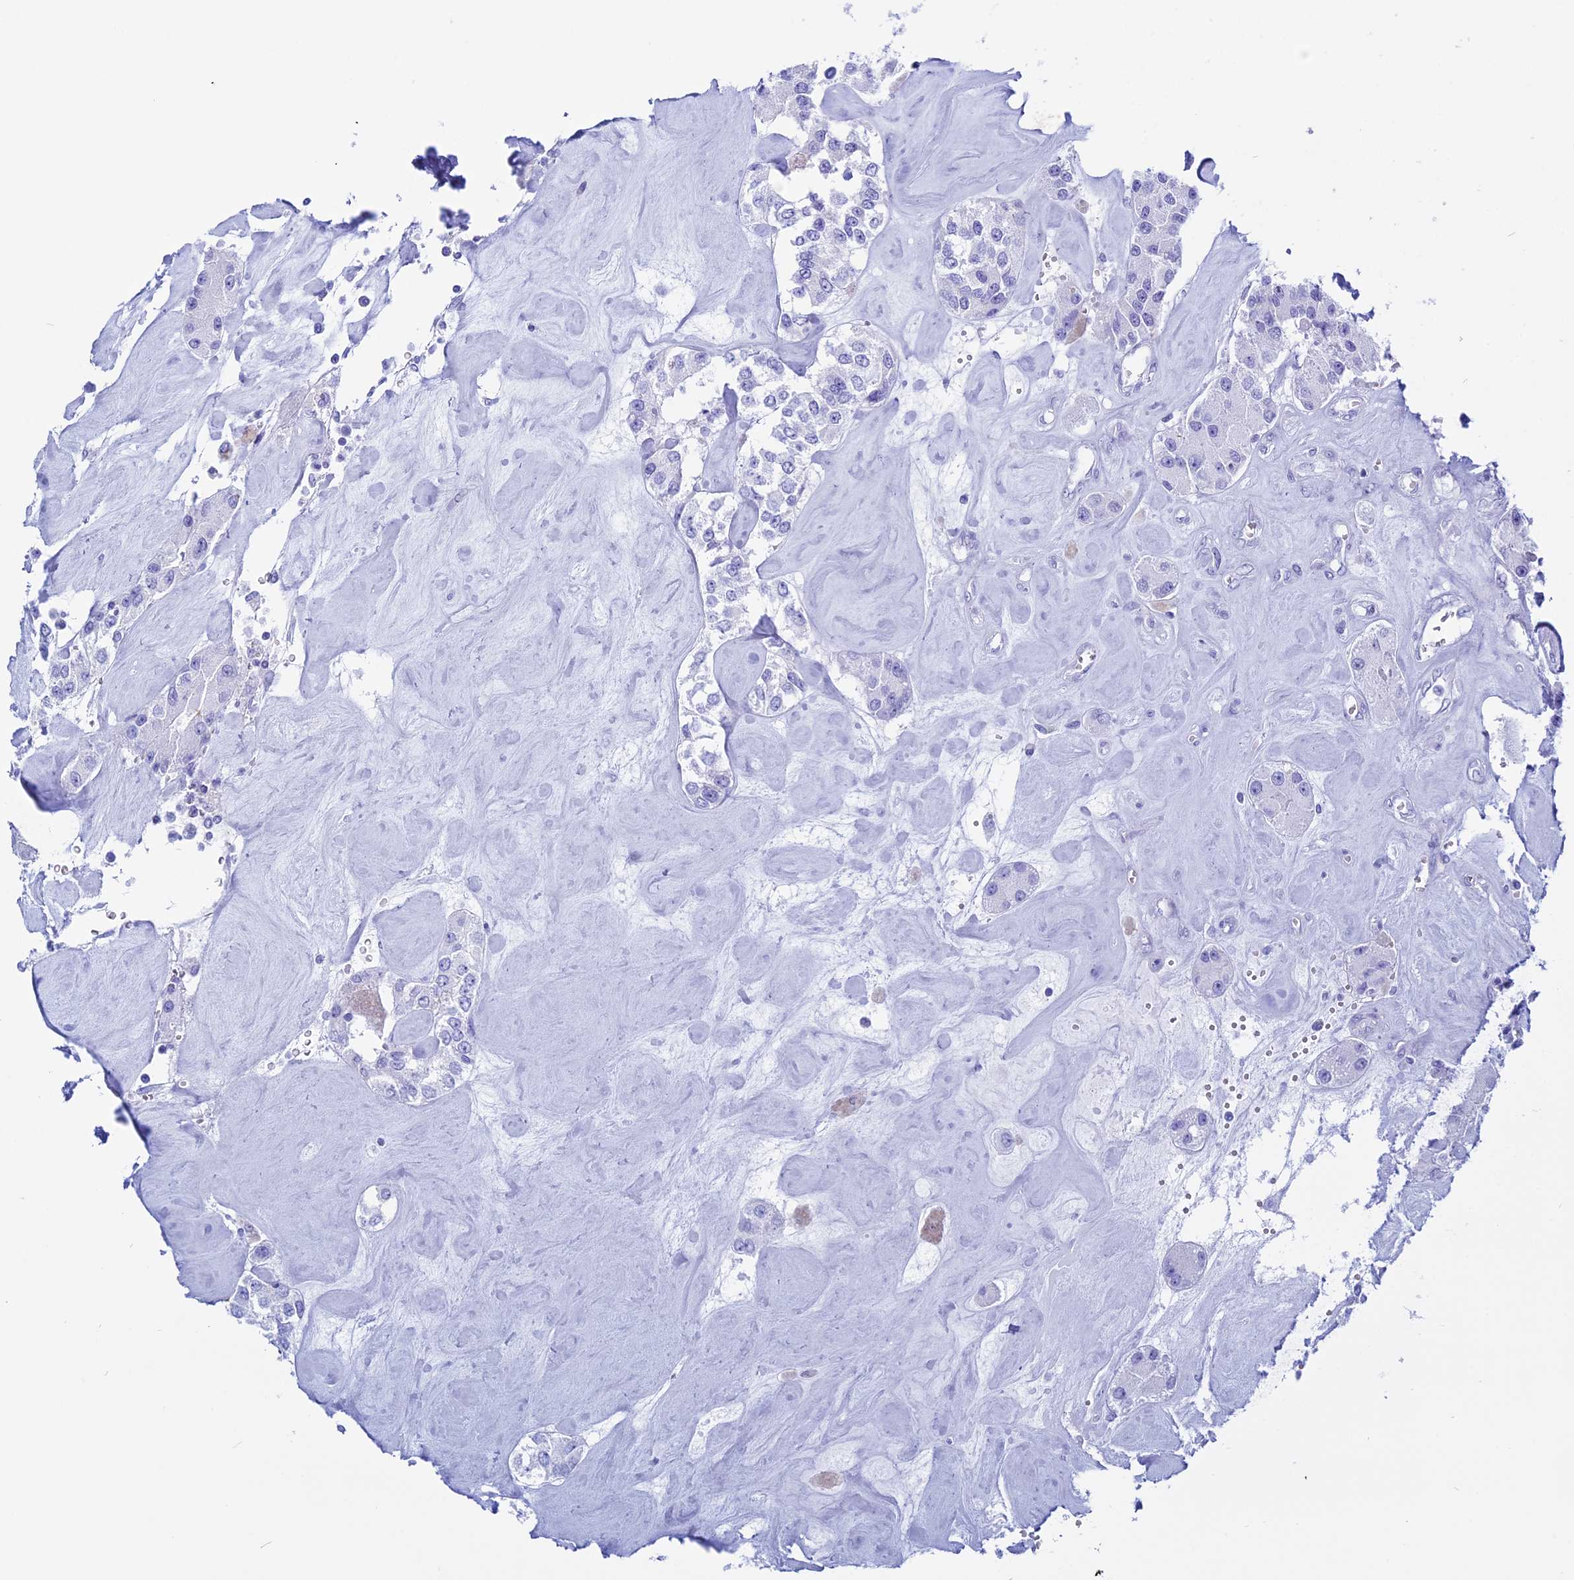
{"staining": {"intensity": "negative", "quantity": "none", "location": "none"}, "tissue": "carcinoid", "cell_type": "Tumor cells", "image_type": "cancer", "snomed": [{"axis": "morphology", "description": "Carcinoid, malignant, NOS"}, {"axis": "topography", "description": "Pancreas"}], "caption": "Tumor cells show no significant staining in carcinoid.", "gene": "KCTD21", "patient": {"sex": "male", "age": 41}}